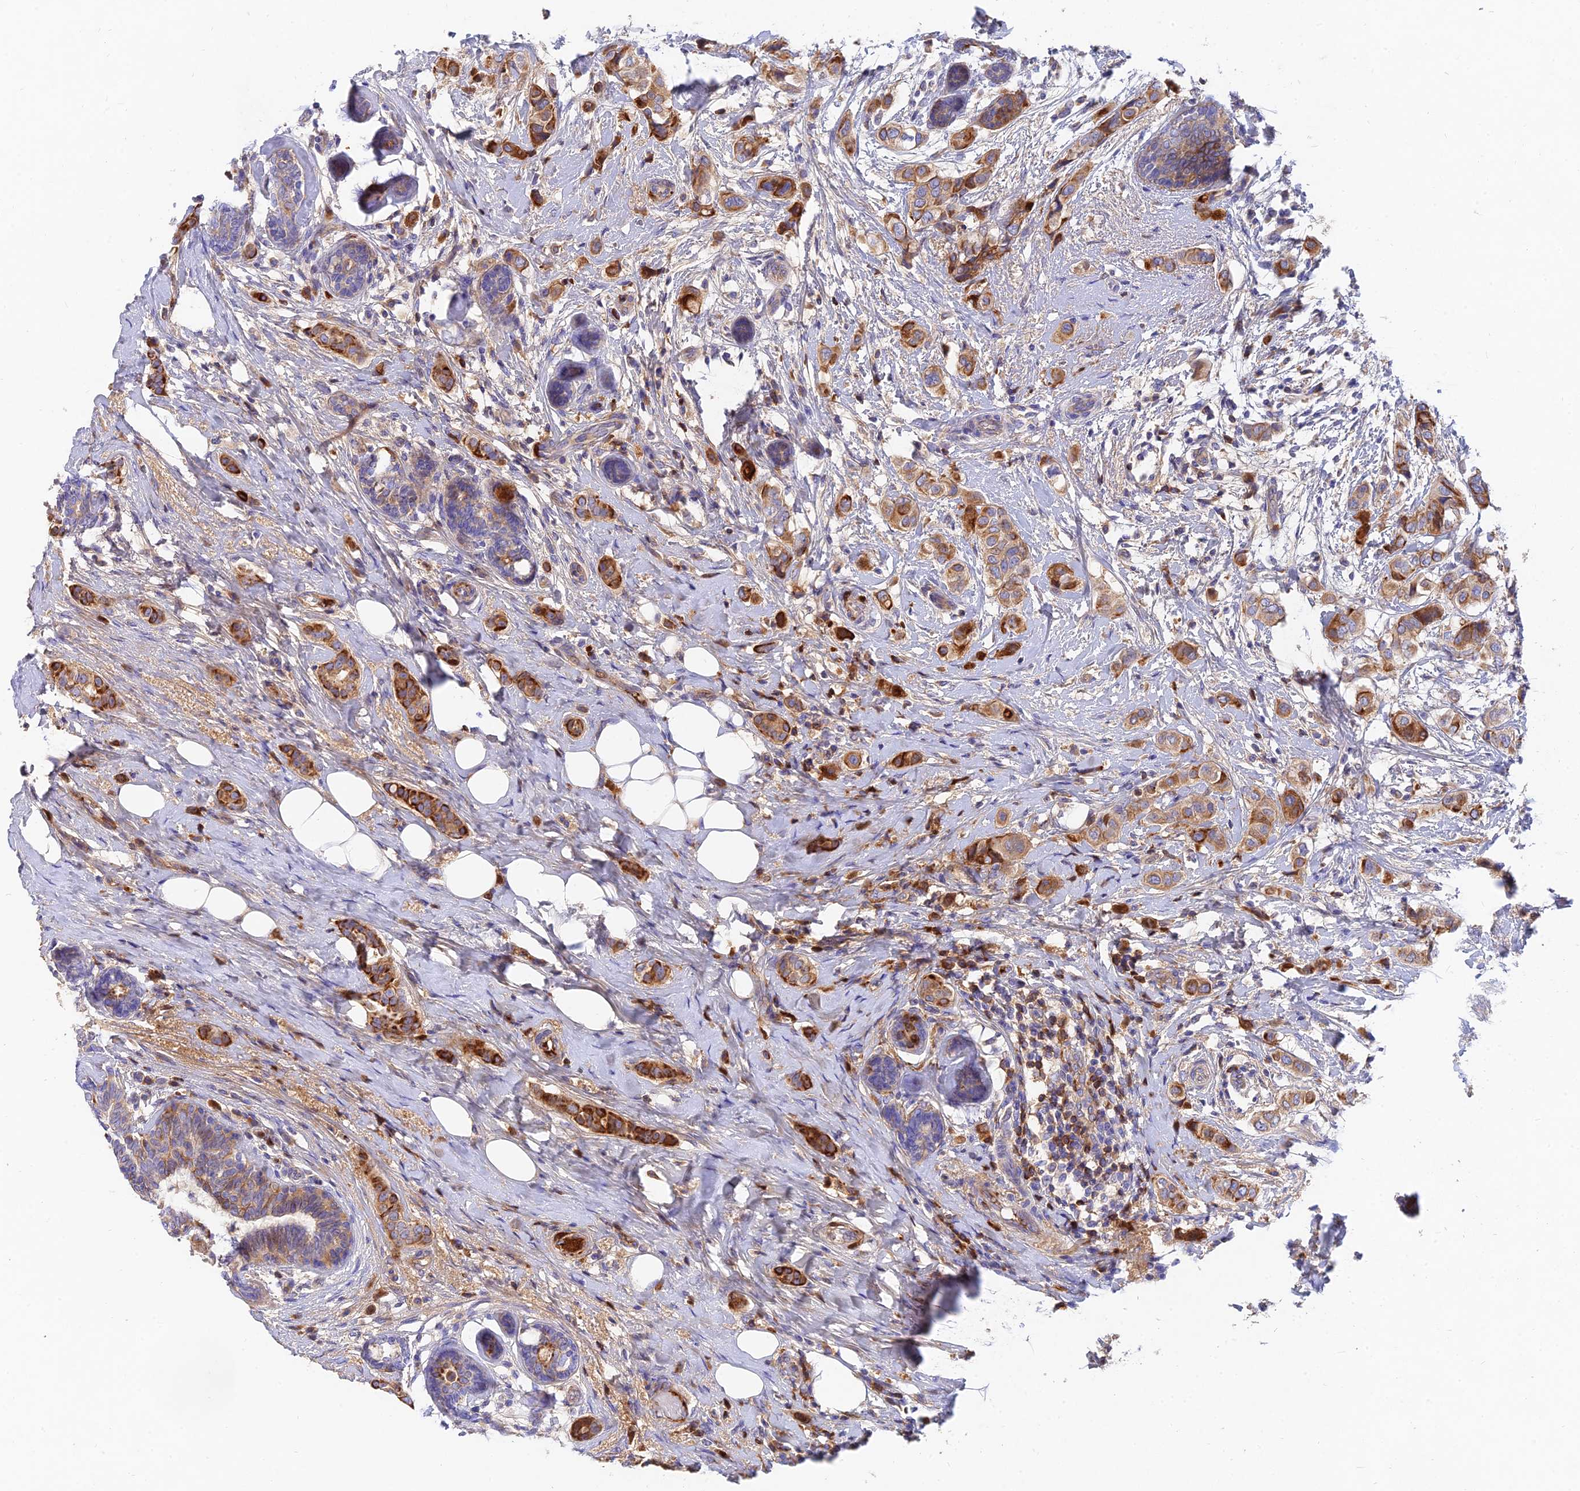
{"staining": {"intensity": "strong", "quantity": ">75%", "location": "cytoplasmic/membranous"}, "tissue": "breast cancer", "cell_type": "Tumor cells", "image_type": "cancer", "snomed": [{"axis": "morphology", "description": "Lobular carcinoma"}, {"axis": "topography", "description": "Breast"}], "caption": "A photomicrograph showing strong cytoplasmic/membranous staining in about >75% of tumor cells in breast cancer (lobular carcinoma), as visualized by brown immunohistochemical staining.", "gene": "MROH1", "patient": {"sex": "female", "age": 51}}